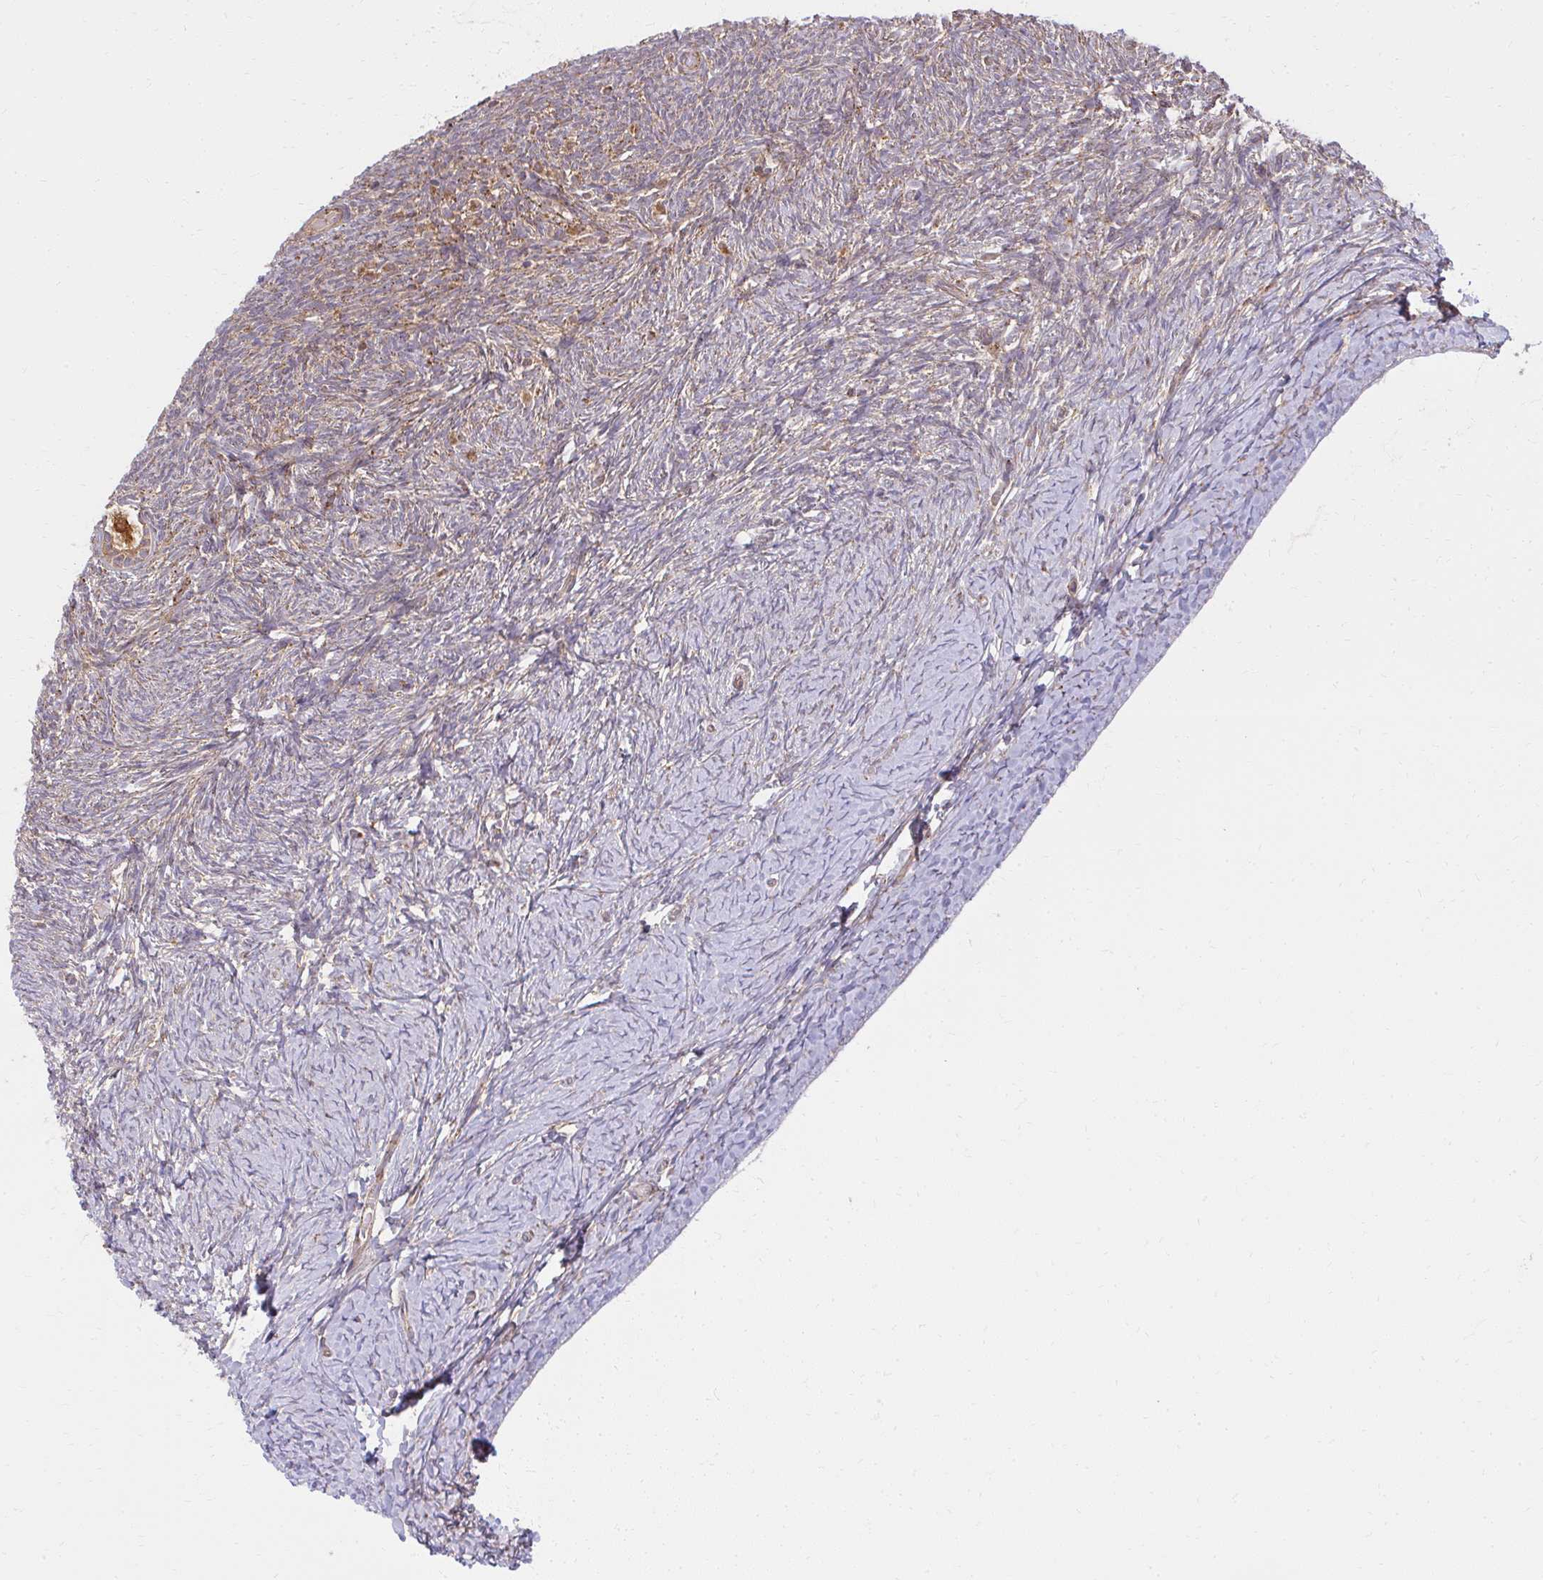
{"staining": {"intensity": "strong", "quantity": "25%-75%", "location": "cytoplasmic/membranous"}, "tissue": "ovary", "cell_type": "Follicle cells", "image_type": "normal", "snomed": [{"axis": "morphology", "description": "Normal tissue, NOS"}, {"axis": "topography", "description": "Ovary"}], "caption": "High-magnification brightfield microscopy of benign ovary stained with DAB (brown) and counterstained with hematoxylin (blue). follicle cells exhibit strong cytoplasmic/membranous staining is present in about25%-75% of cells.", "gene": "GNS", "patient": {"sex": "female", "age": 39}}